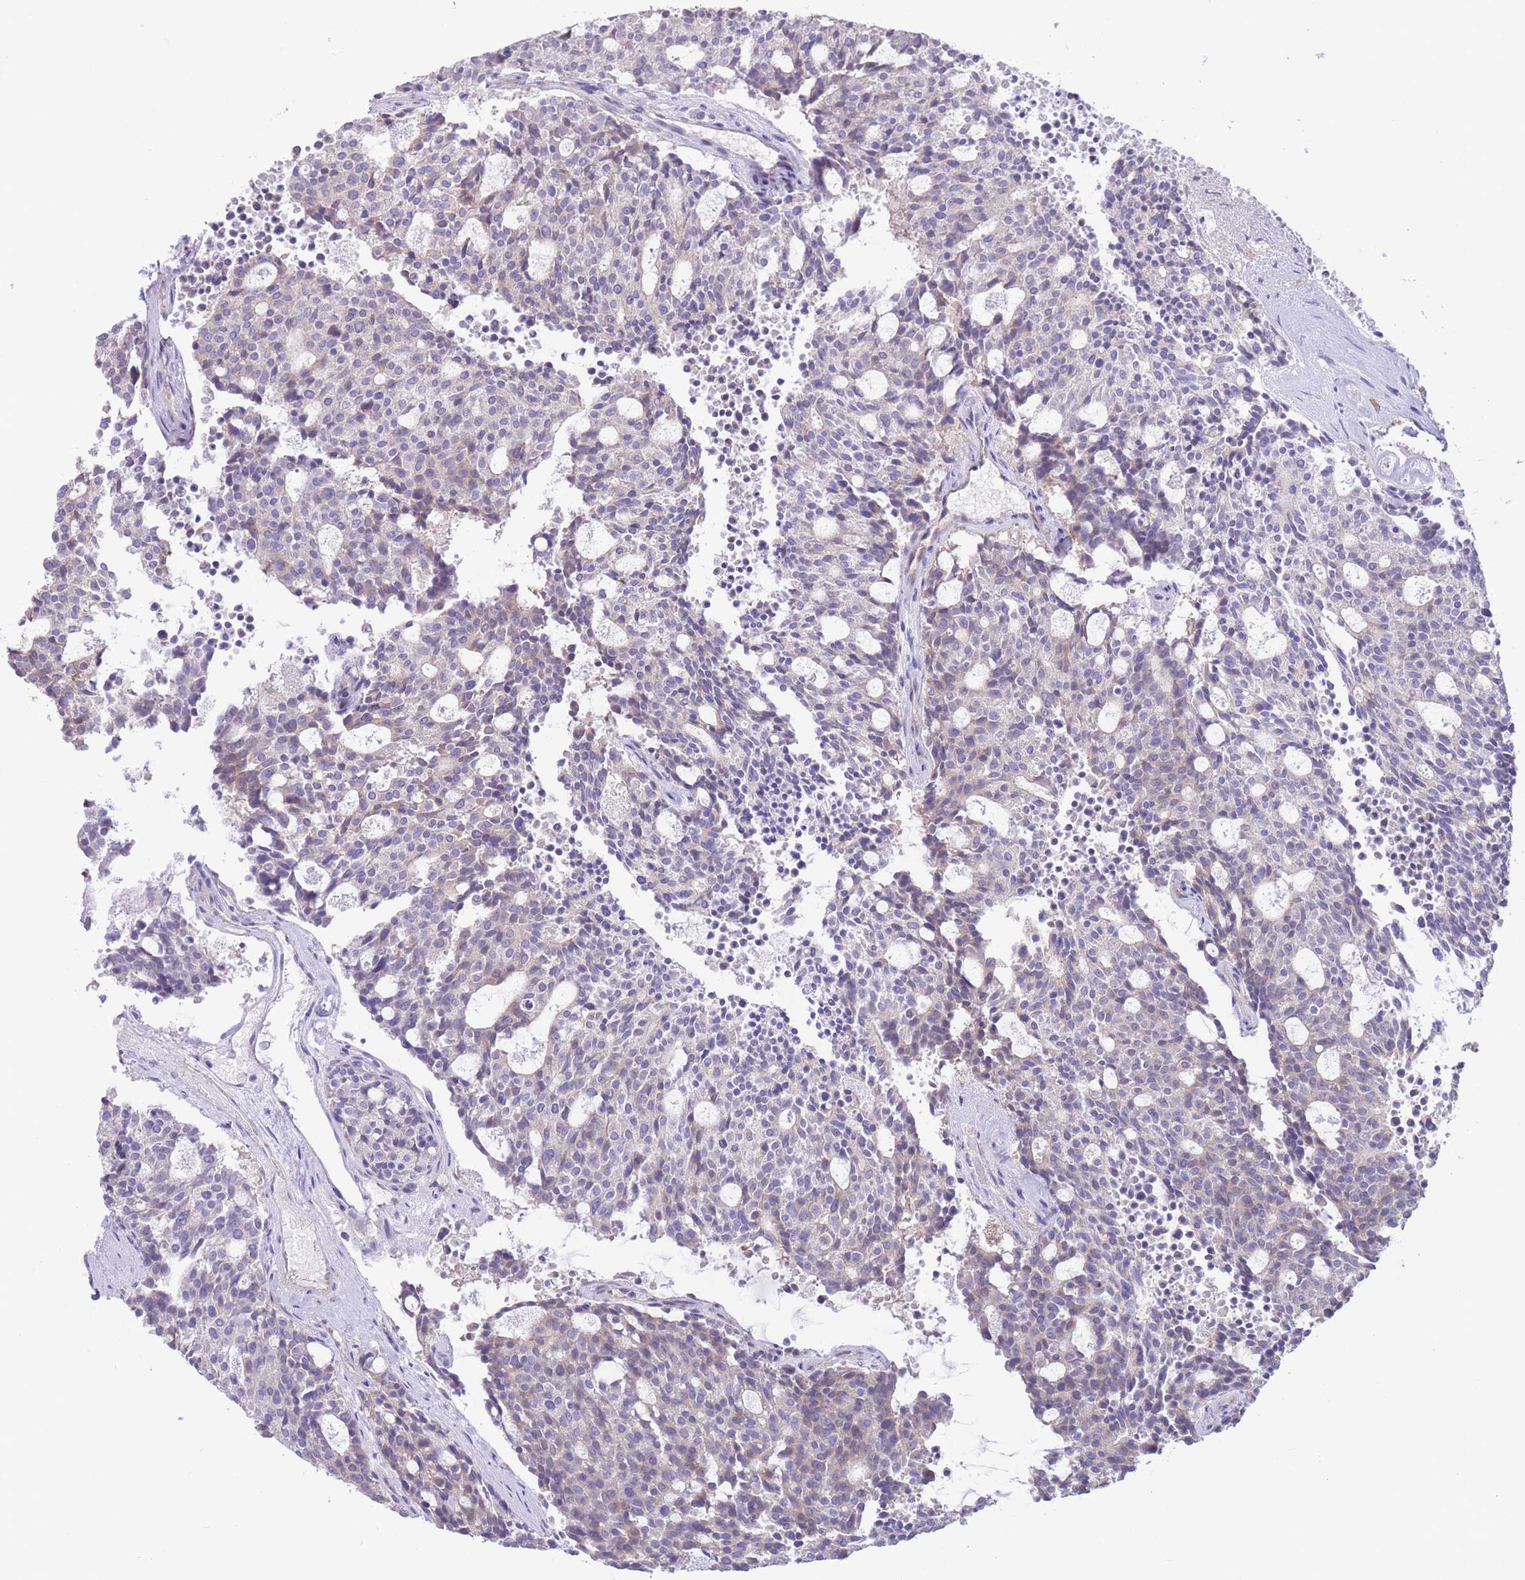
{"staining": {"intensity": "negative", "quantity": "none", "location": "none"}, "tissue": "carcinoid", "cell_type": "Tumor cells", "image_type": "cancer", "snomed": [{"axis": "morphology", "description": "Carcinoid, malignant, NOS"}, {"axis": "topography", "description": "Pancreas"}], "caption": "An immunohistochemistry (IHC) histopathology image of malignant carcinoid is shown. There is no staining in tumor cells of malignant carcinoid.", "gene": "ALS2CL", "patient": {"sex": "female", "age": 54}}